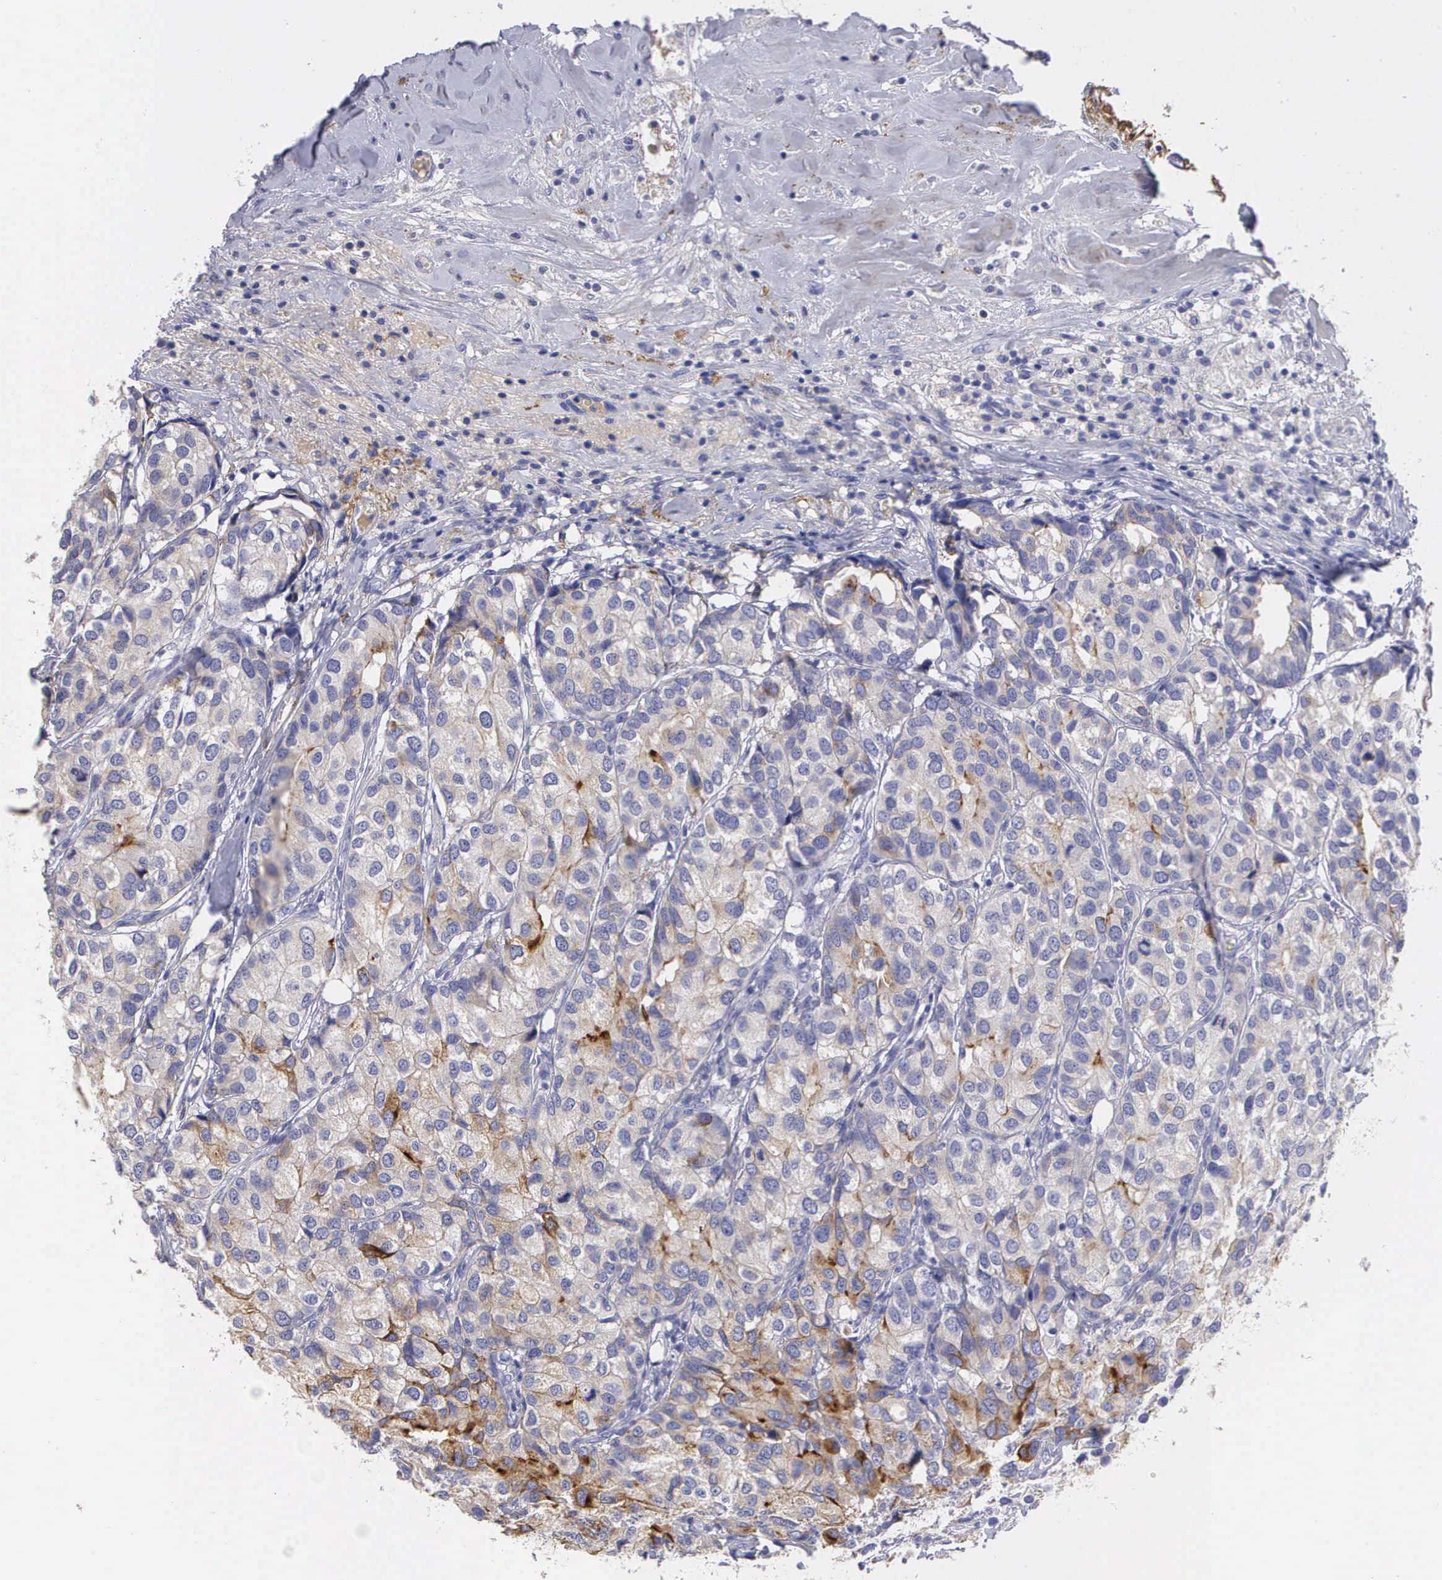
{"staining": {"intensity": "negative", "quantity": "none", "location": "none"}, "tissue": "breast cancer", "cell_type": "Tumor cells", "image_type": "cancer", "snomed": [{"axis": "morphology", "description": "Duct carcinoma"}, {"axis": "topography", "description": "Breast"}], "caption": "Tumor cells show no significant positivity in breast cancer. Nuclei are stained in blue.", "gene": "CLU", "patient": {"sex": "female", "age": 68}}